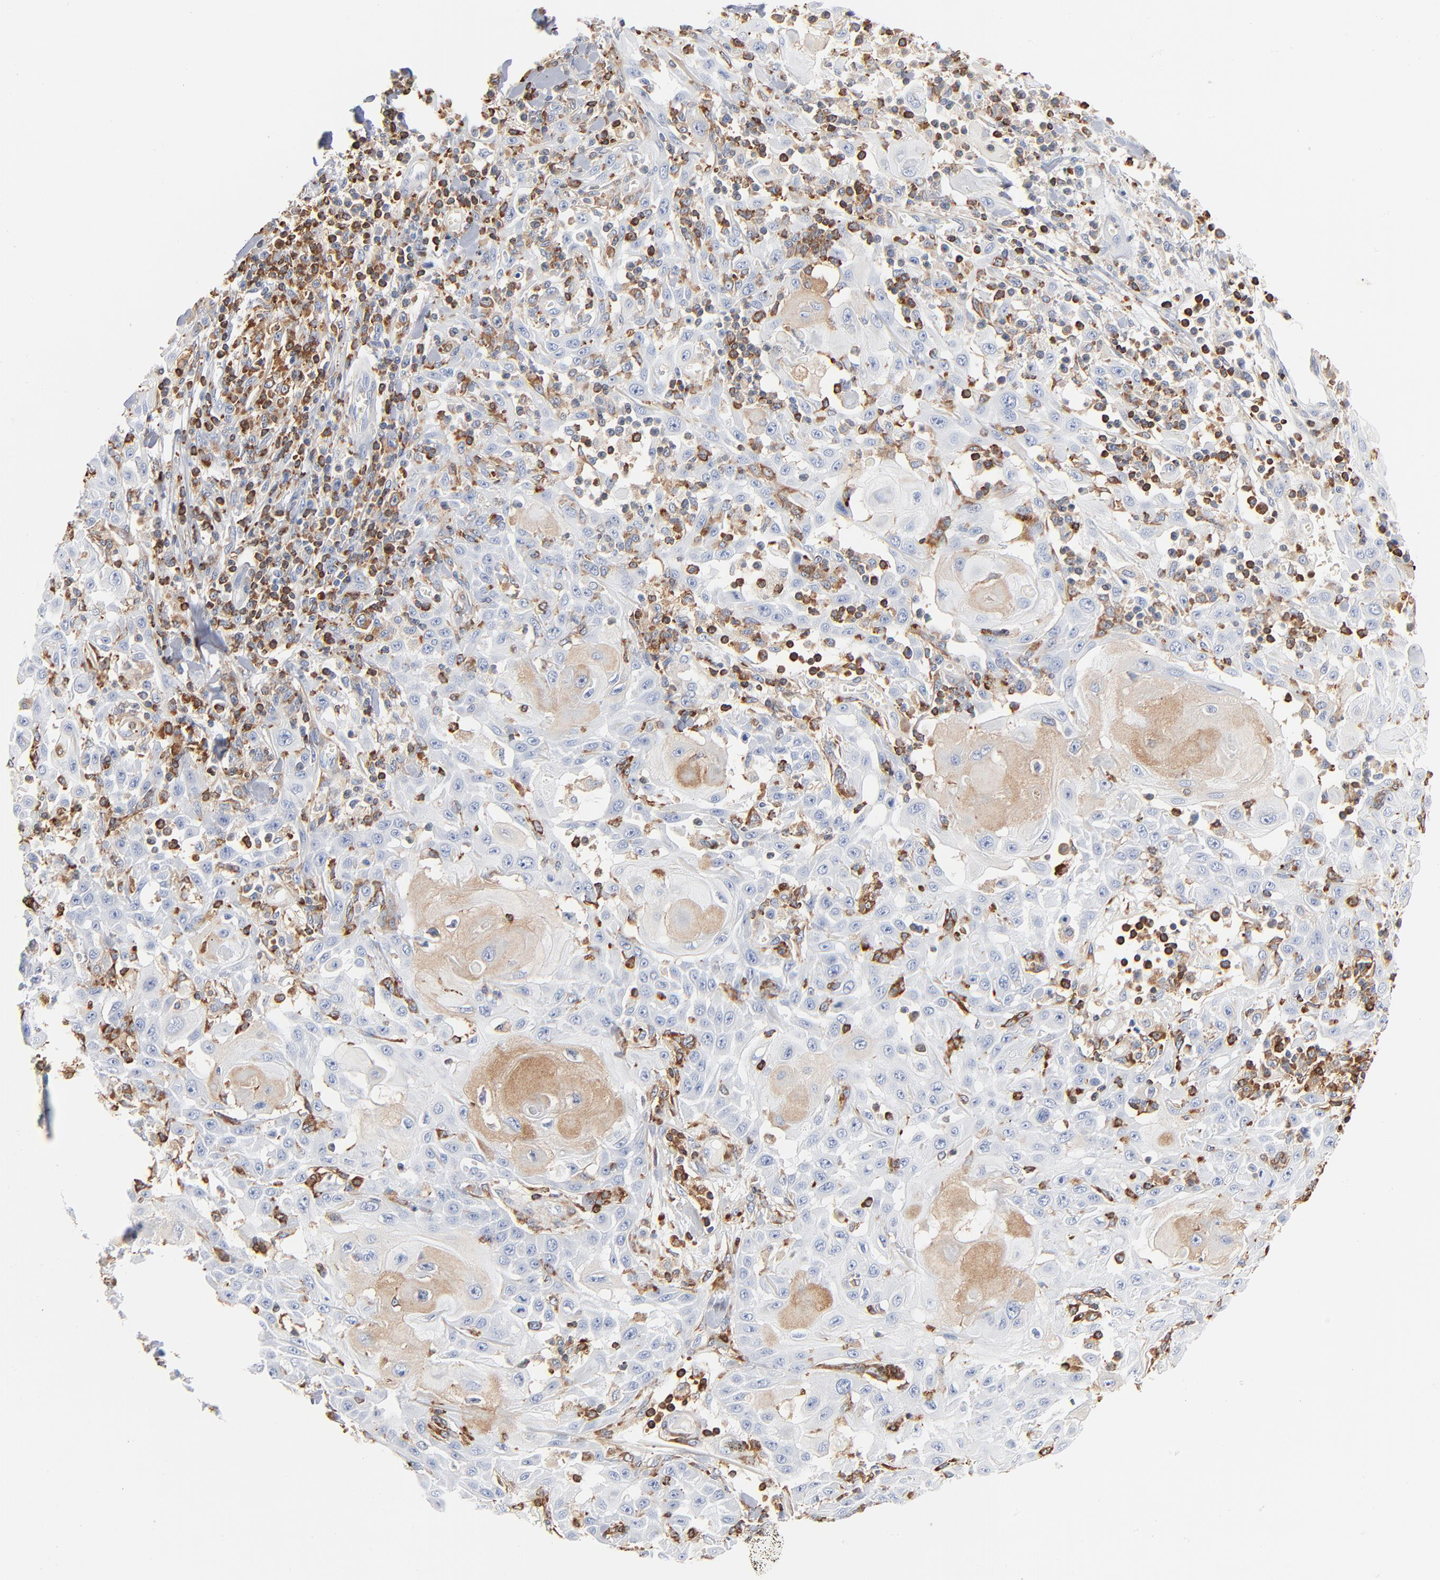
{"staining": {"intensity": "weak", "quantity": "<25%", "location": "cytoplasmic/membranous"}, "tissue": "skin cancer", "cell_type": "Tumor cells", "image_type": "cancer", "snomed": [{"axis": "morphology", "description": "Squamous cell carcinoma, NOS"}, {"axis": "topography", "description": "Skin"}], "caption": "Skin squamous cell carcinoma was stained to show a protein in brown. There is no significant positivity in tumor cells.", "gene": "SH3KBP1", "patient": {"sex": "male", "age": 24}}